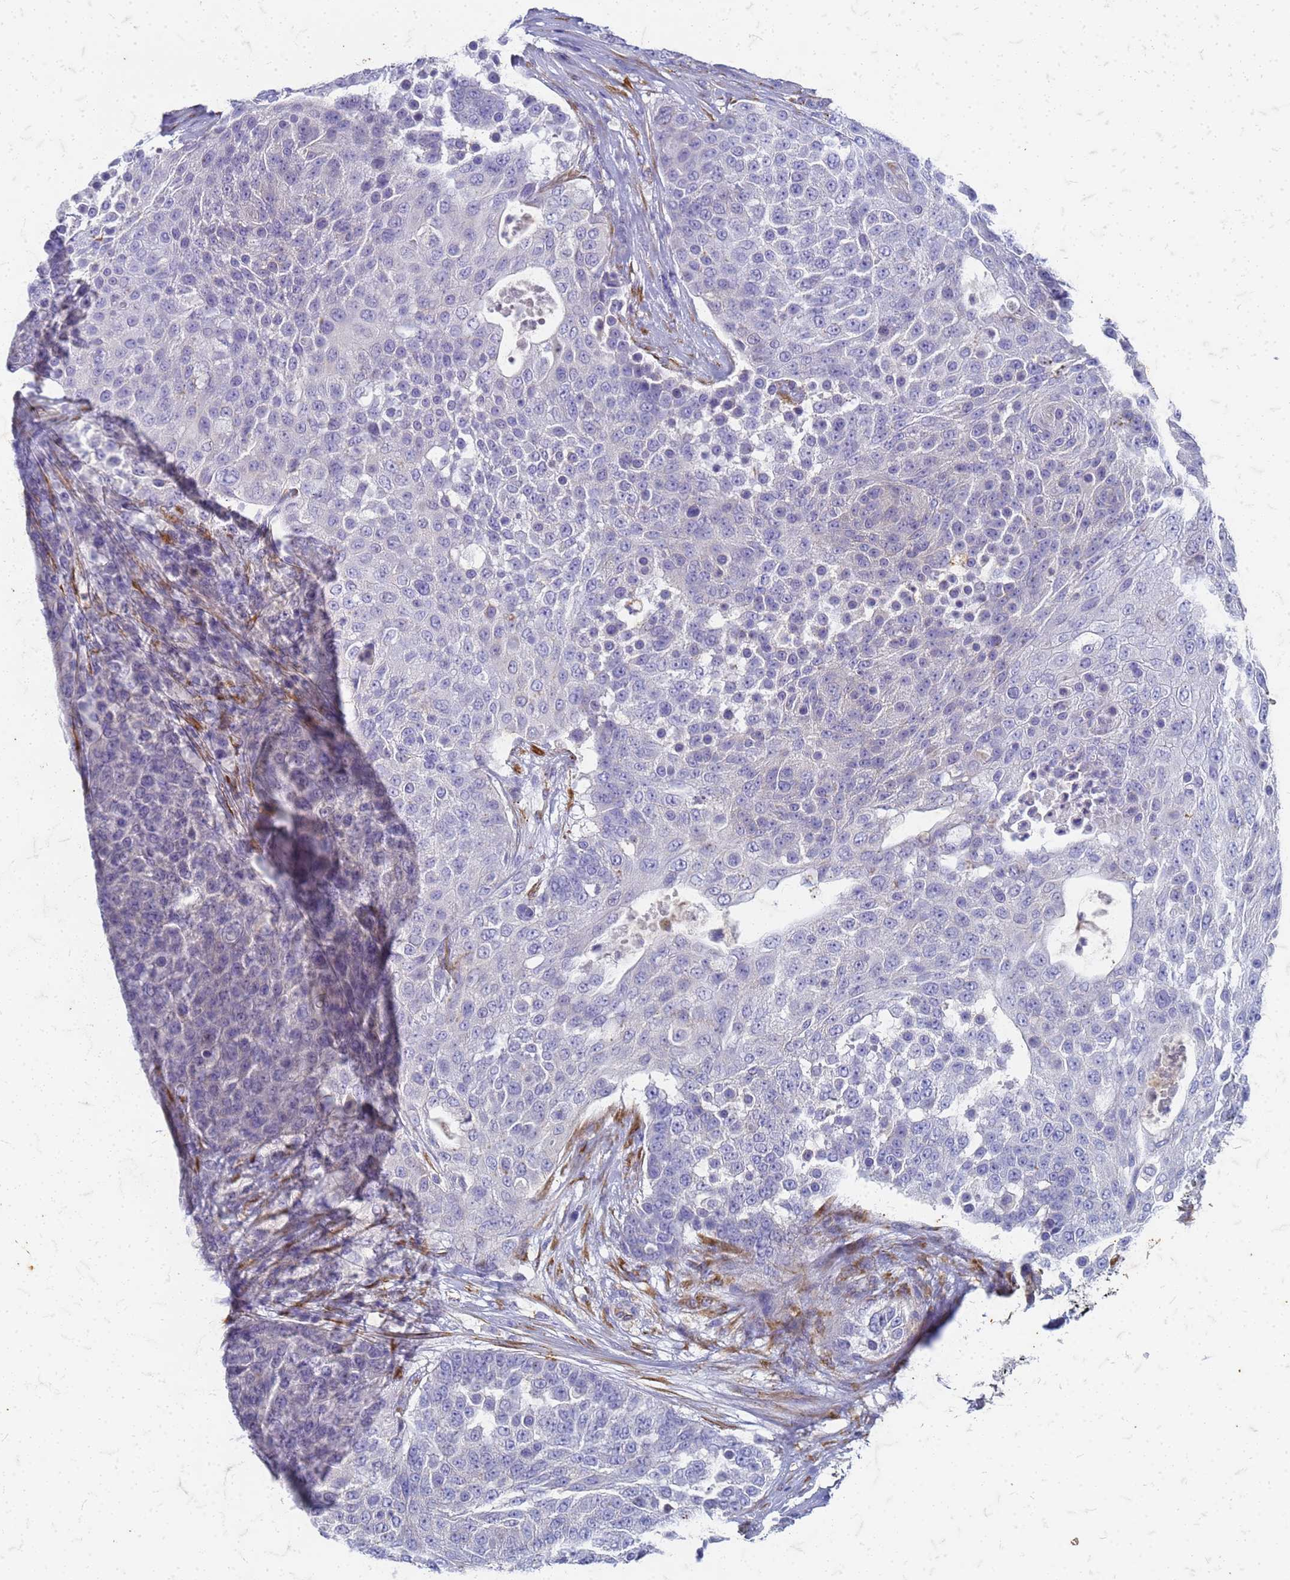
{"staining": {"intensity": "negative", "quantity": "none", "location": "none"}, "tissue": "urothelial cancer", "cell_type": "Tumor cells", "image_type": "cancer", "snomed": [{"axis": "morphology", "description": "Urothelial carcinoma, High grade"}, {"axis": "topography", "description": "Urinary bladder"}], "caption": "A histopathology image of human high-grade urothelial carcinoma is negative for staining in tumor cells.", "gene": "TRIM64B", "patient": {"sex": "female", "age": 63}}